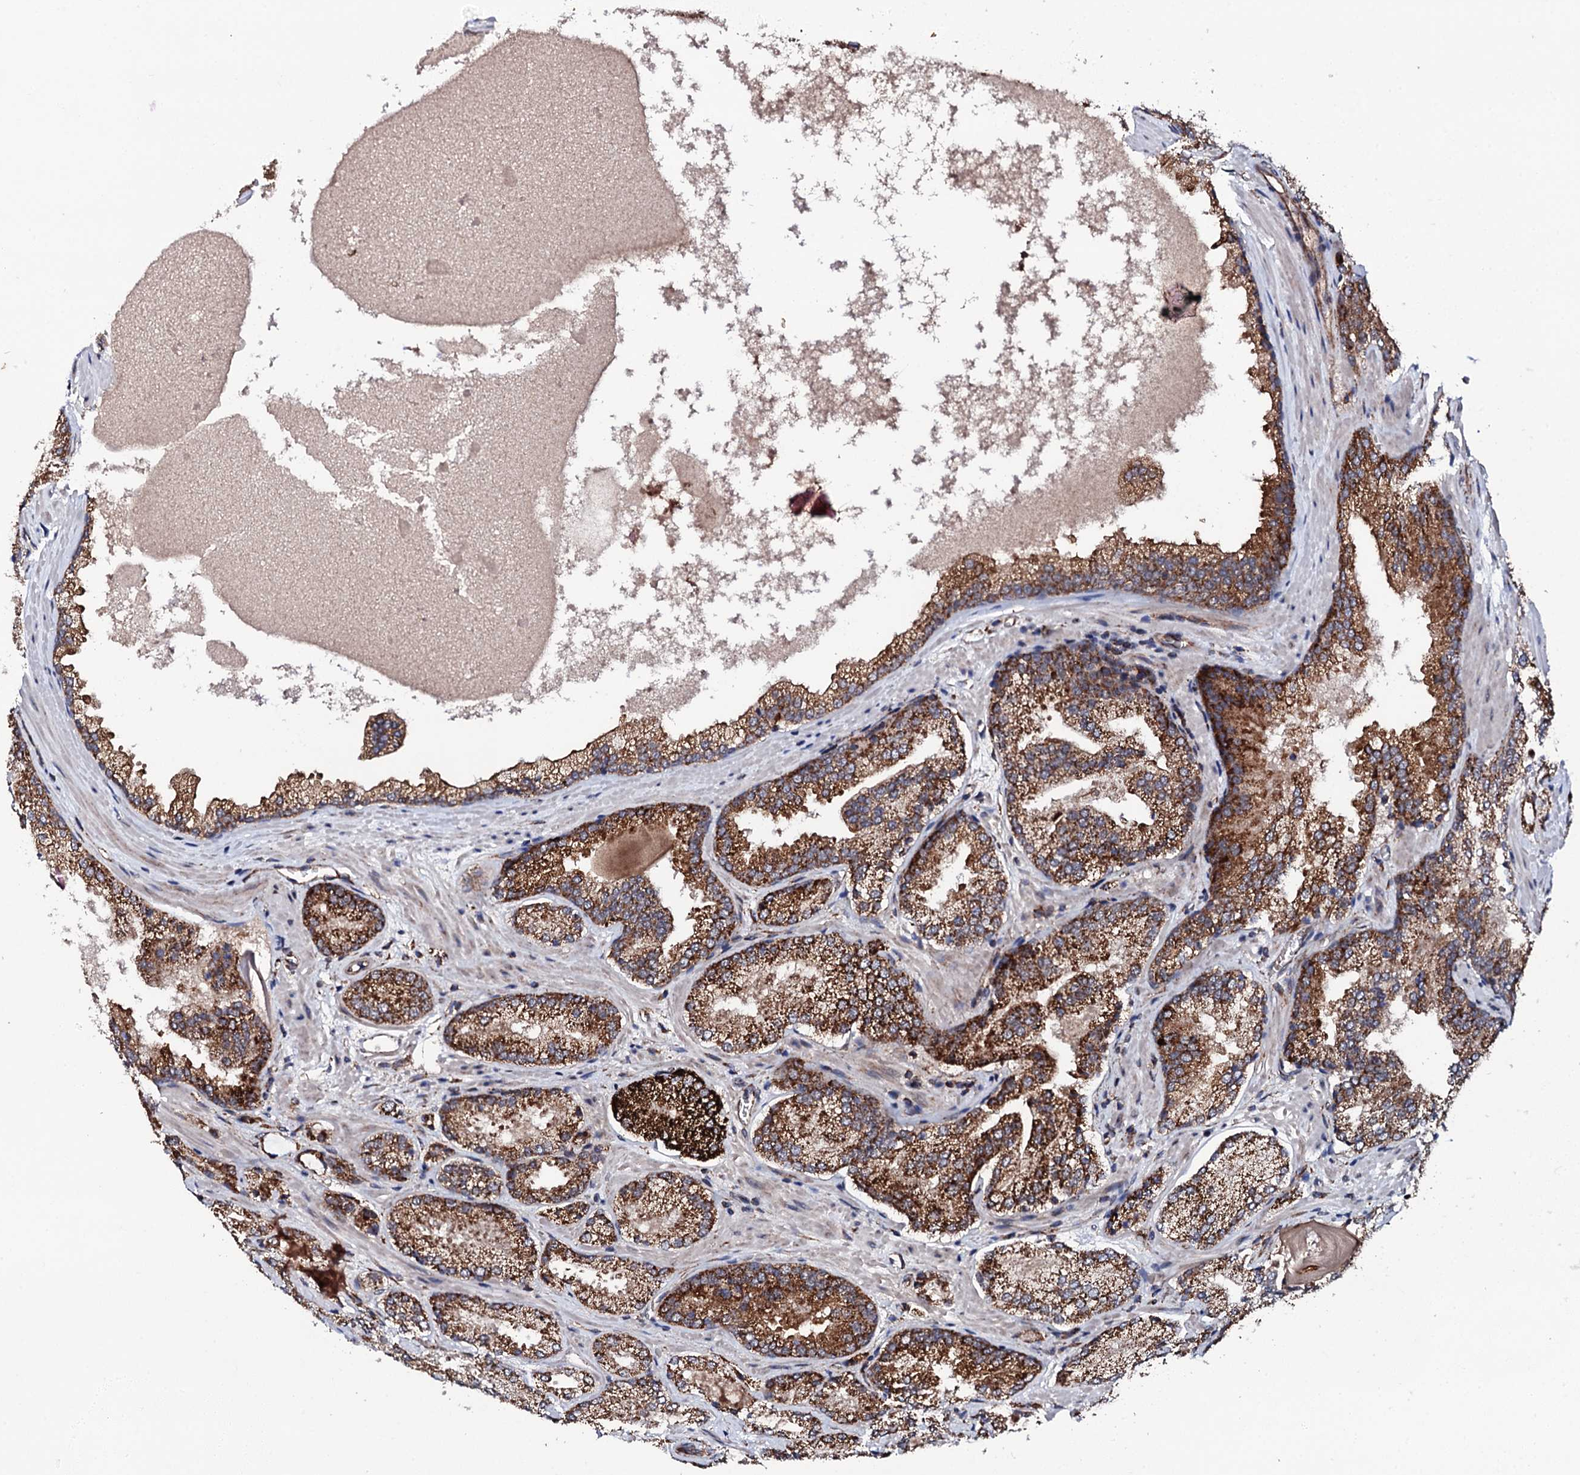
{"staining": {"intensity": "strong", "quantity": ">75%", "location": "cytoplasmic/membranous"}, "tissue": "prostate cancer", "cell_type": "Tumor cells", "image_type": "cancer", "snomed": [{"axis": "morphology", "description": "Adenocarcinoma, Low grade"}, {"axis": "topography", "description": "Prostate"}], "caption": "Prostate cancer (low-grade adenocarcinoma) was stained to show a protein in brown. There is high levels of strong cytoplasmic/membranous positivity in about >75% of tumor cells.", "gene": "MTIF3", "patient": {"sex": "male", "age": 74}}